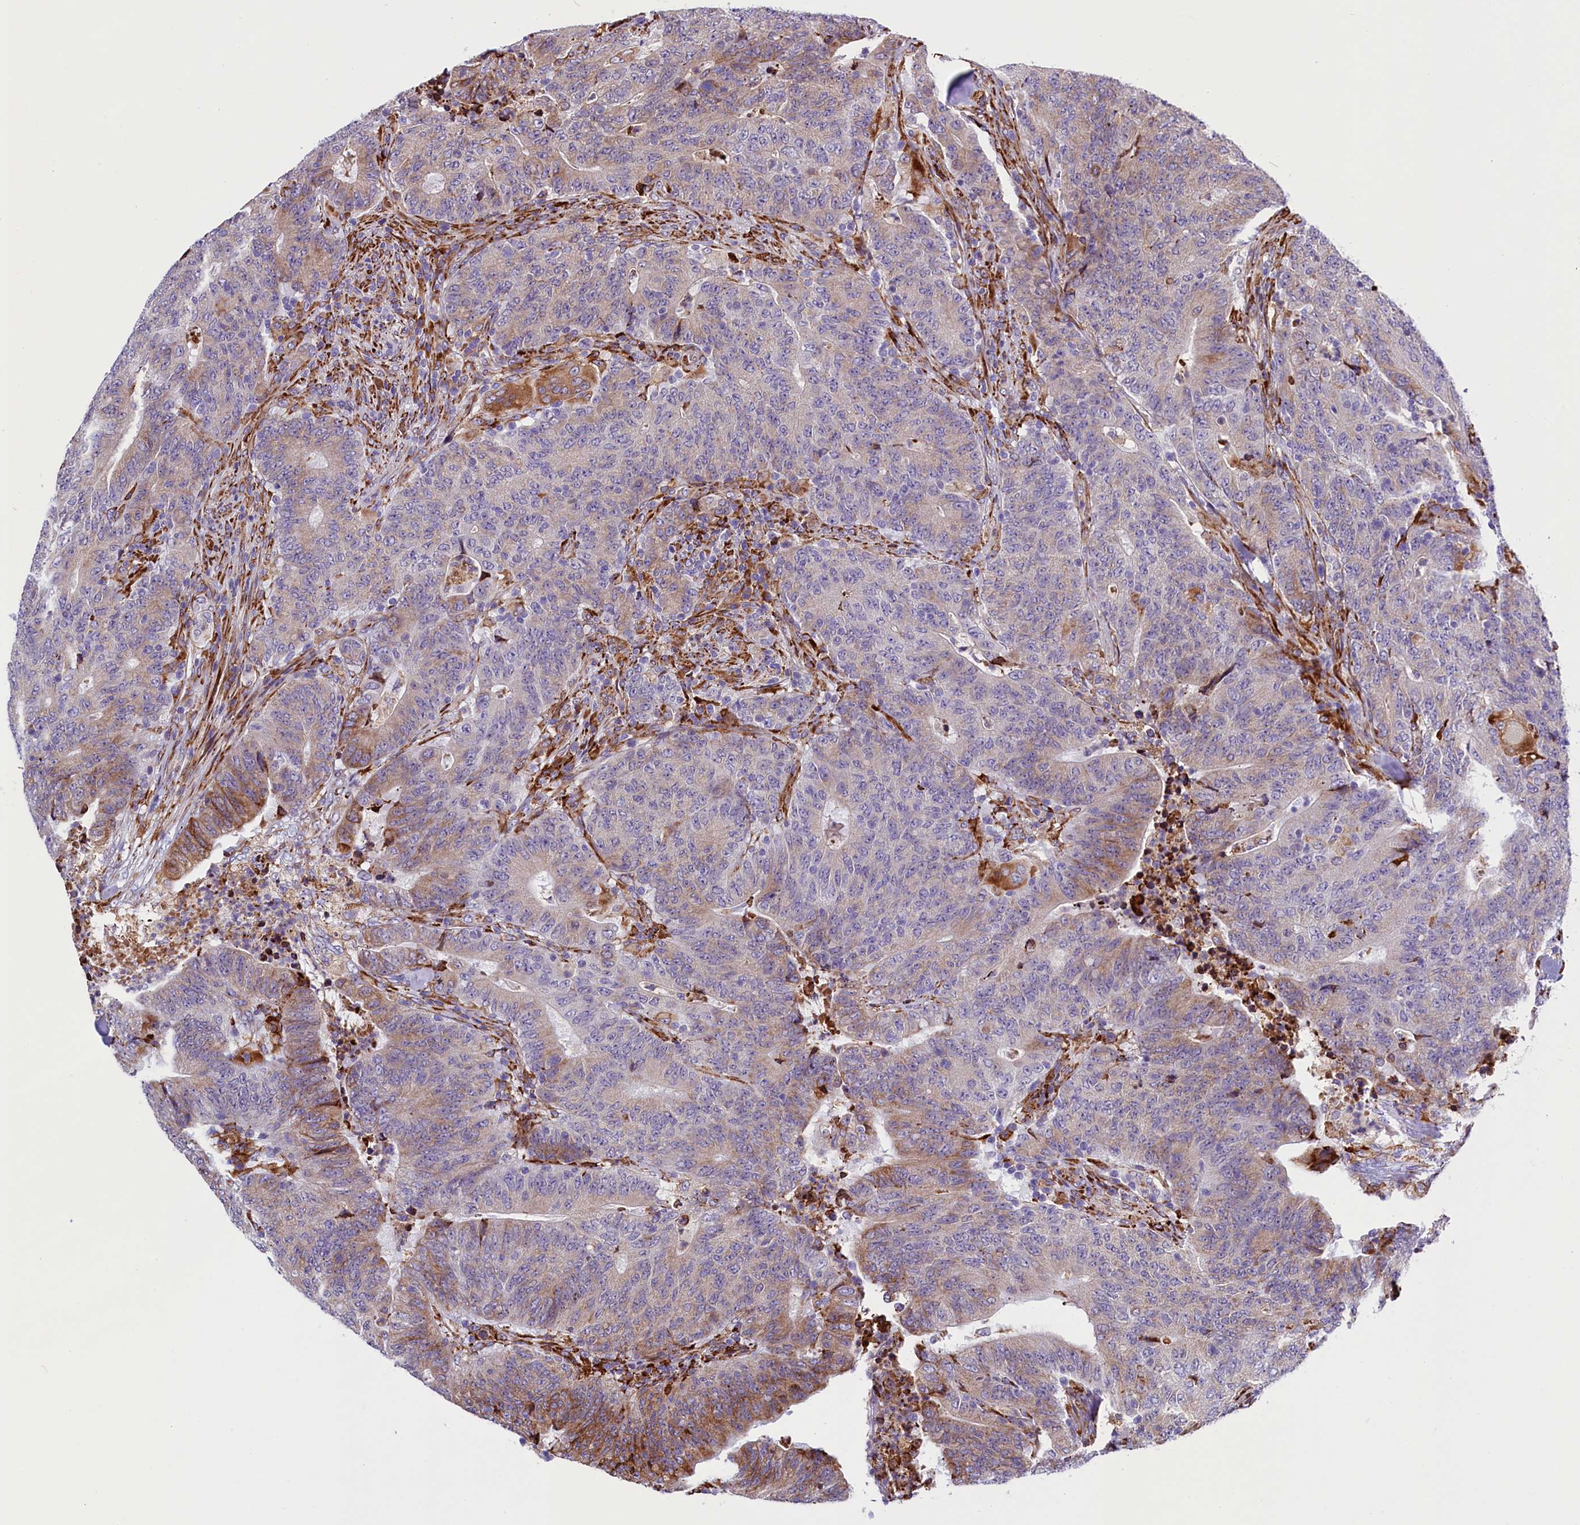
{"staining": {"intensity": "moderate", "quantity": "<25%", "location": "cytoplasmic/membranous"}, "tissue": "colorectal cancer", "cell_type": "Tumor cells", "image_type": "cancer", "snomed": [{"axis": "morphology", "description": "Adenocarcinoma, NOS"}, {"axis": "topography", "description": "Colon"}], "caption": "Protein expression analysis of human adenocarcinoma (colorectal) reveals moderate cytoplasmic/membranous staining in about <25% of tumor cells. (brown staining indicates protein expression, while blue staining denotes nuclei).", "gene": "CMTR2", "patient": {"sex": "female", "age": 75}}